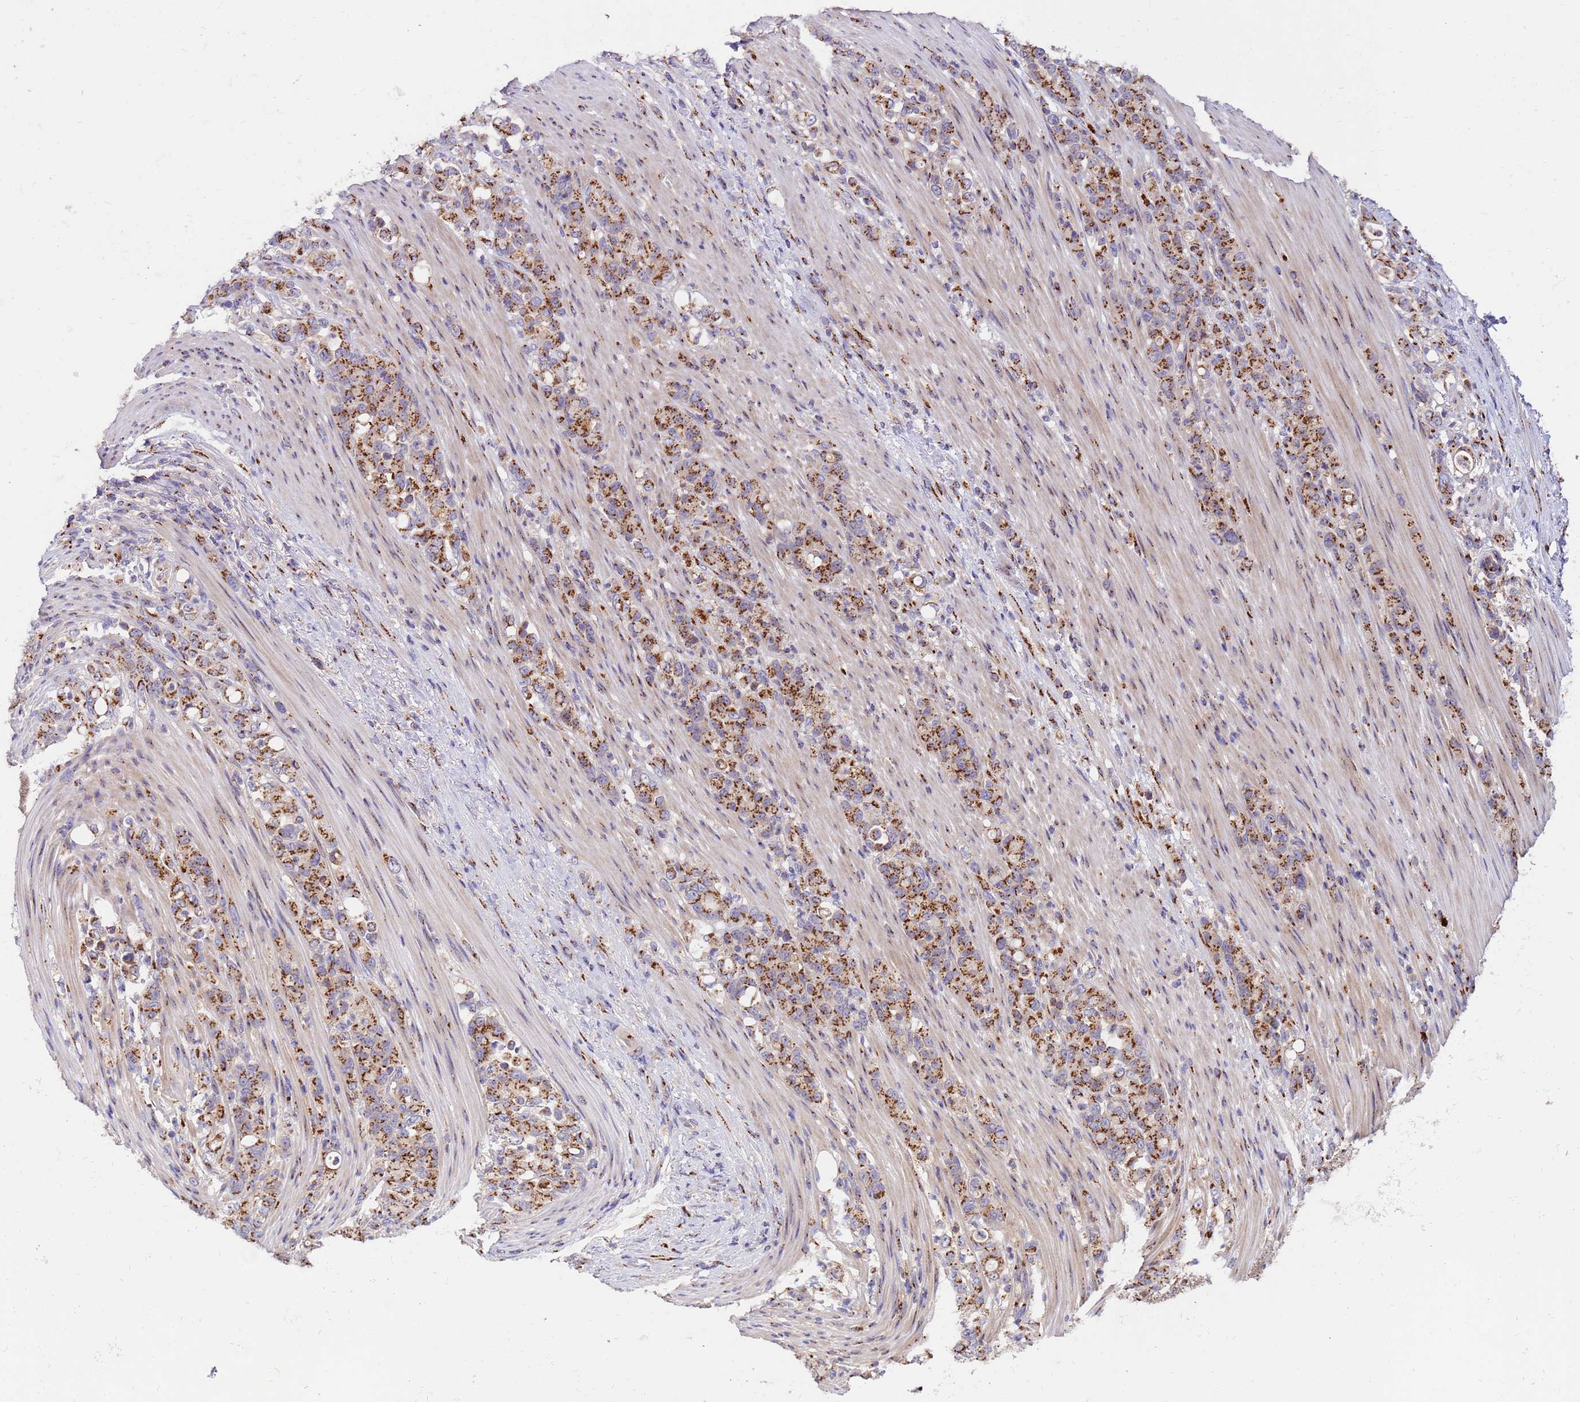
{"staining": {"intensity": "strong", "quantity": ">75%", "location": "cytoplasmic/membranous"}, "tissue": "stomach cancer", "cell_type": "Tumor cells", "image_type": "cancer", "snomed": [{"axis": "morphology", "description": "Normal tissue, NOS"}, {"axis": "morphology", "description": "Adenocarcinoma, NOS"}, {"axis": "topography", "description": "Stomach"}], "caption": "Immunohistochemical staining of stomach adenocarcinoma demonstrates high levels of strong cytoplasmic/membranous expression in about >75% of tumor cells.", "gene": "HPS3", "patient": {"sex": "female", "age": 79}}